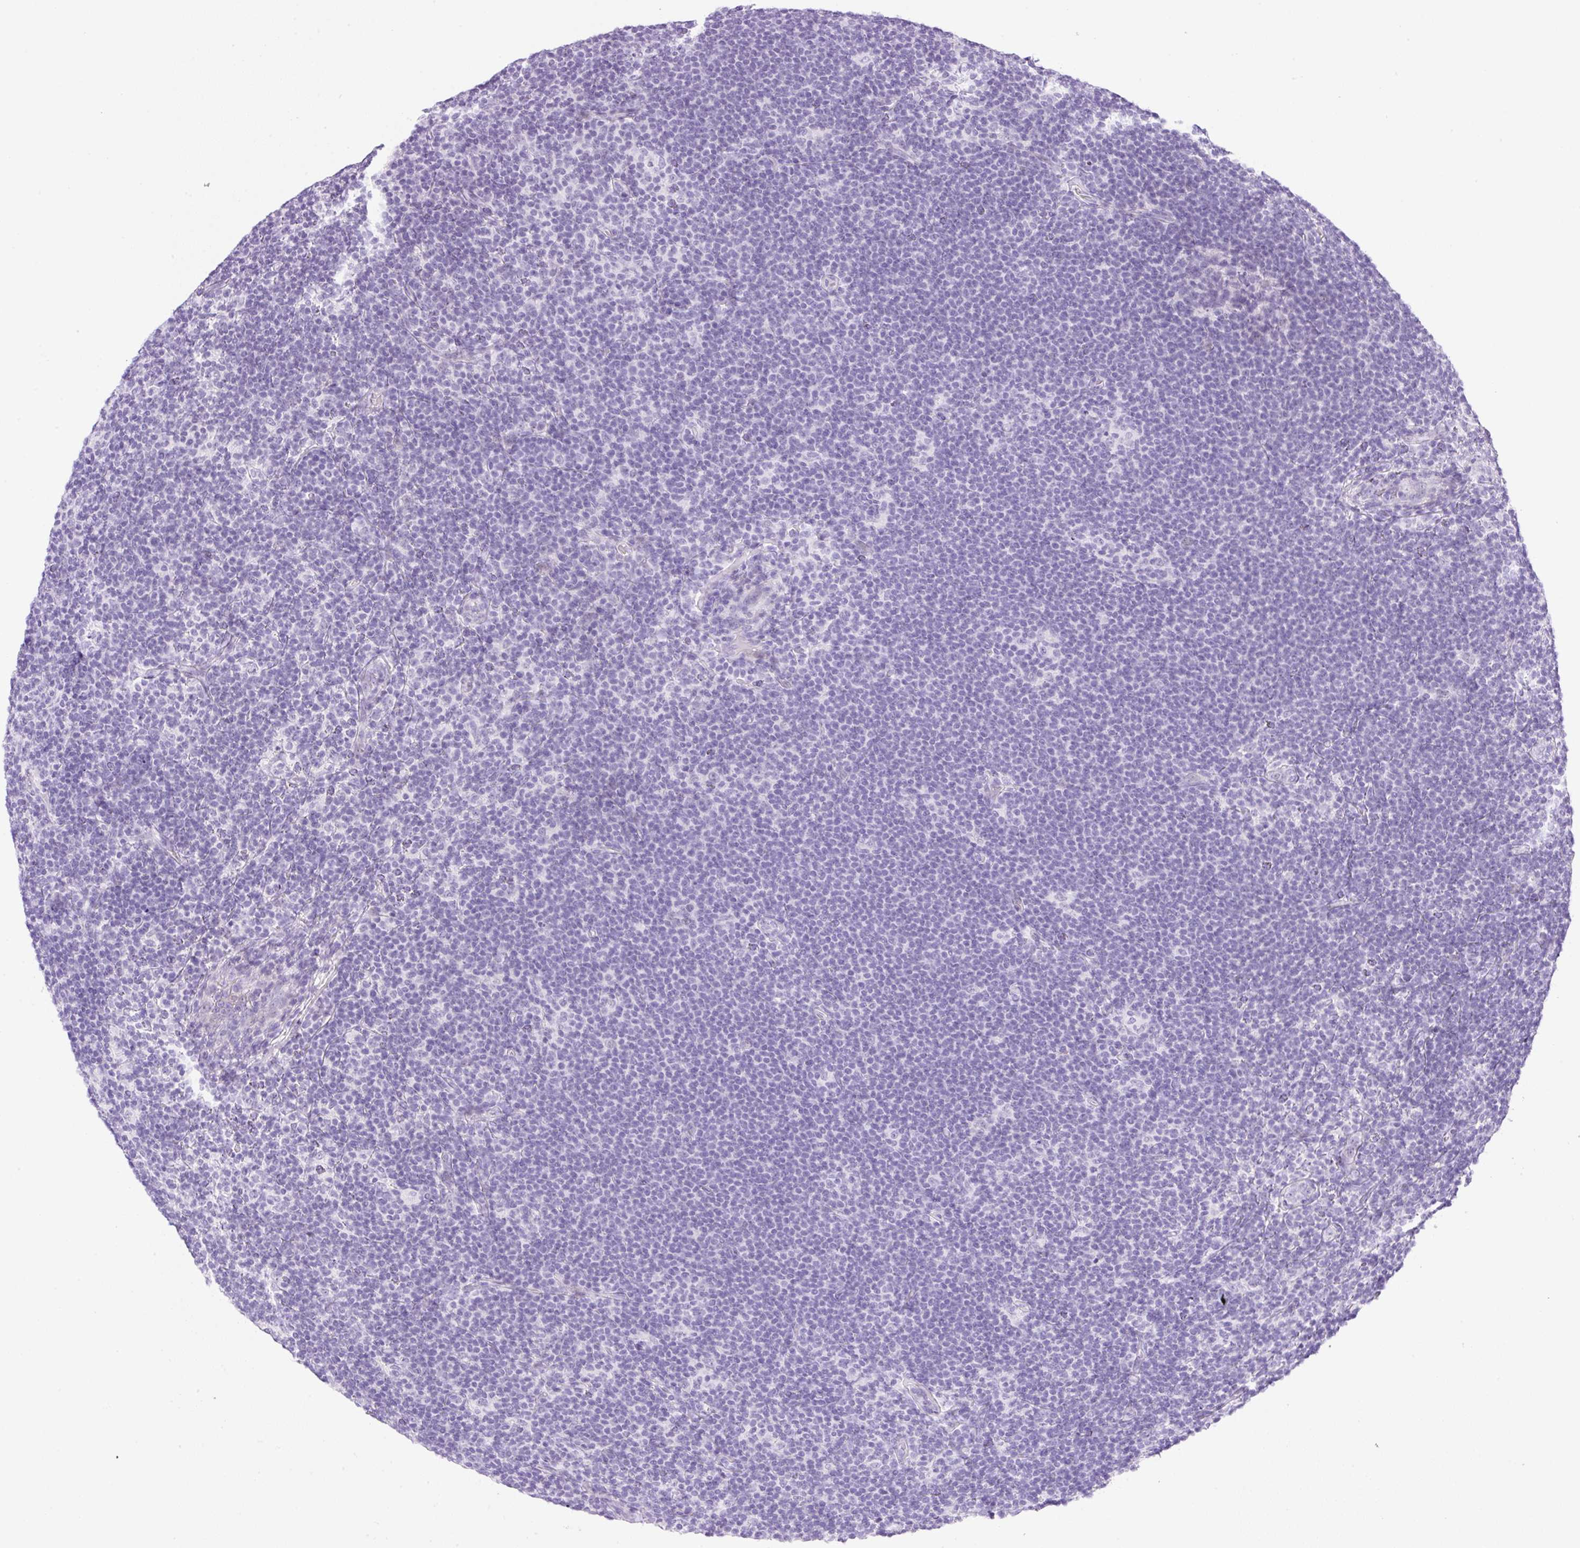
{"staining": {"intensity": "negative", "quantity": "none", "location": "none"}, "tissue": "lymphoma", "cell_type": "Tumor cells", "image_type": "cancer", "snomed": [{"axis": "morphology", "description": "Hodgkin's disease, NOS"}, {"axis": "topography", "description": "Lymph node"}], "caption": "Immunohistochemical staining of human lymphoma shows no significant expression in tumor cells.", "gene": "SPRR4", "patient": {"sex": "female", "age": 57}}